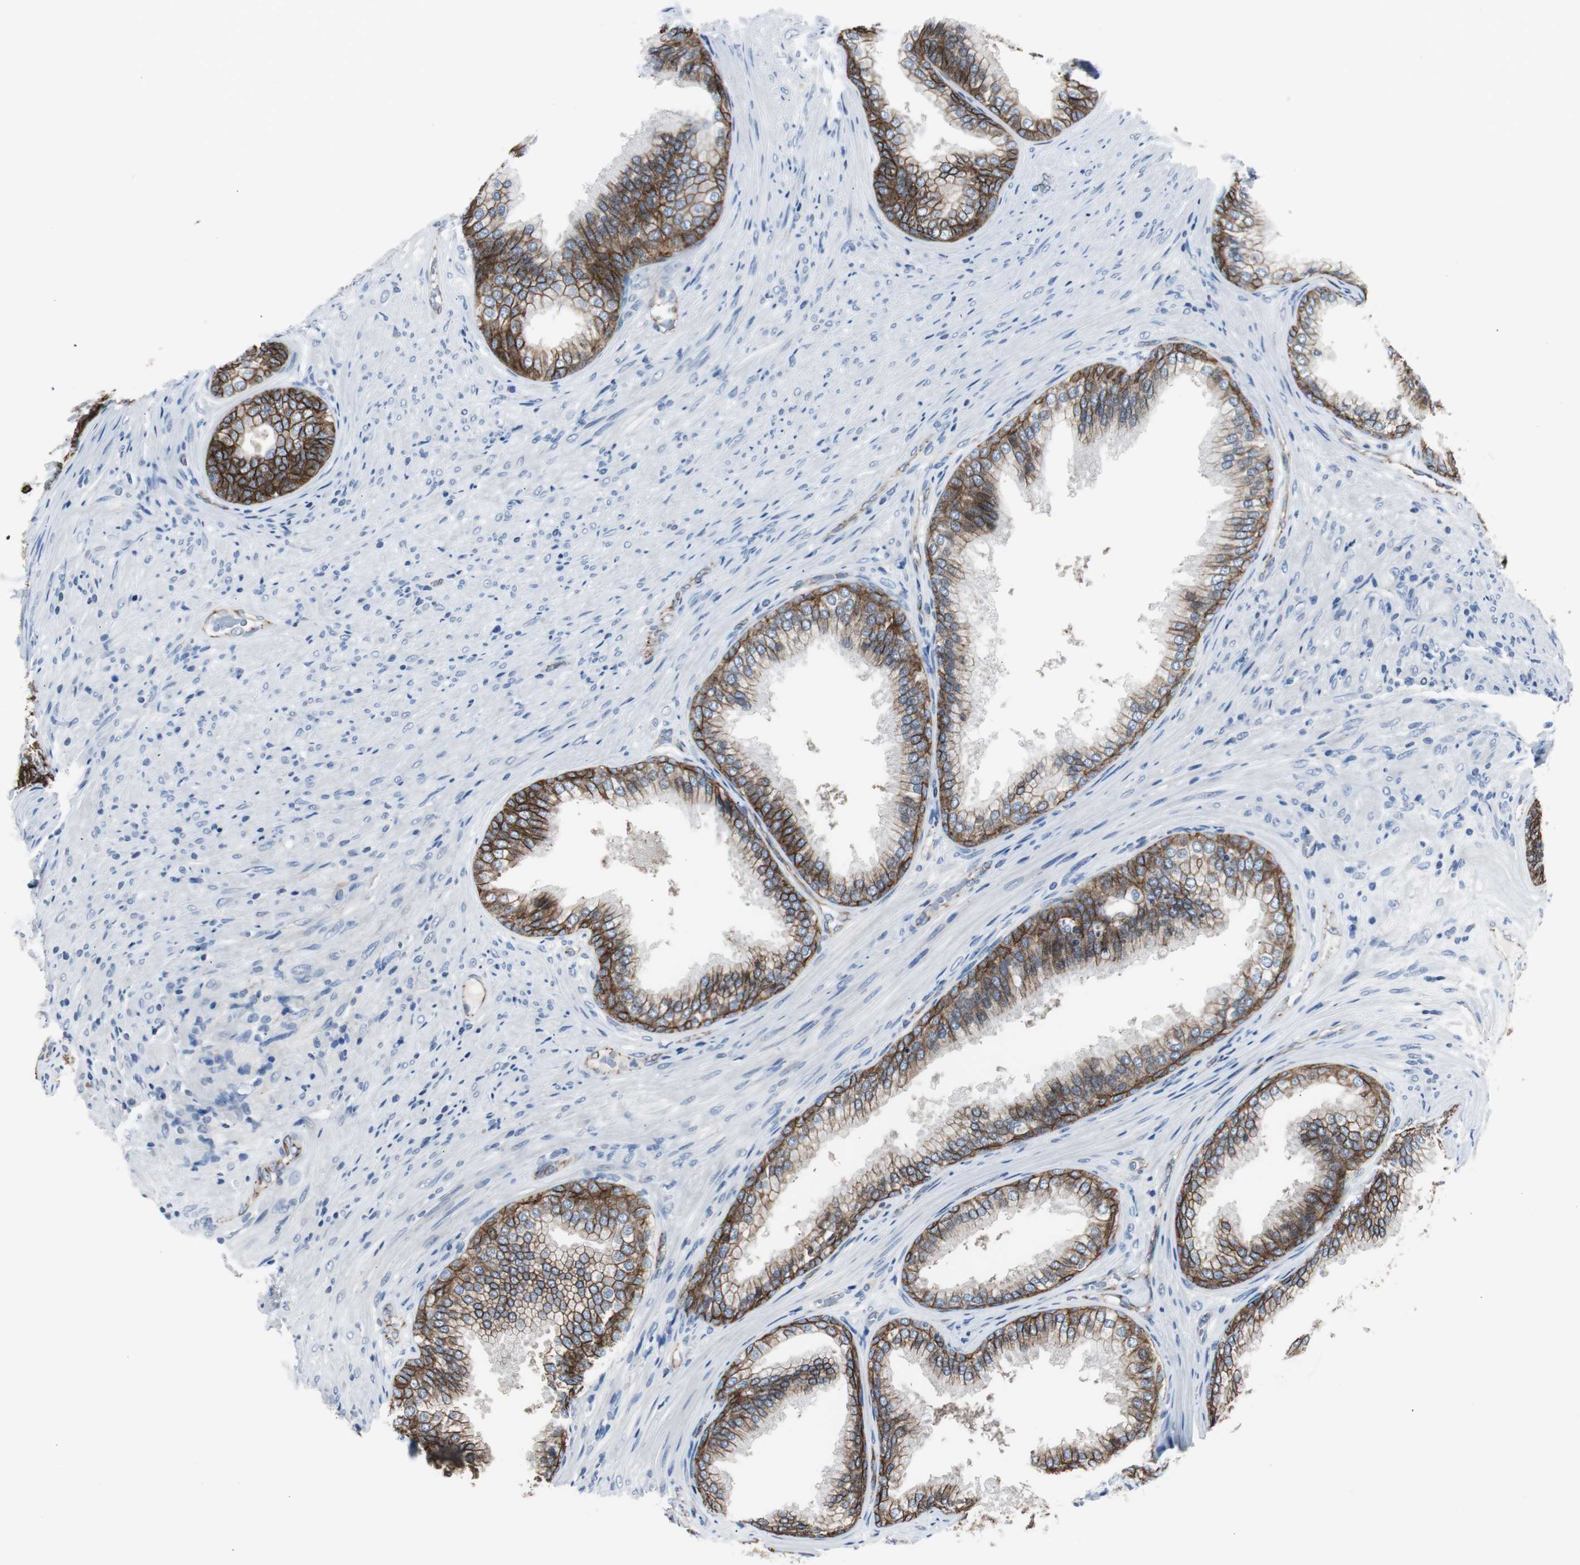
{"staining": {"intensity": "strong", "quantity": ">75%", "location": "cytoplasmic/membranous"}, "tissue": "prostate", "cell_type": "Glandular cells", "image_type": "normal", "snomed": [{"axis": "morphology", "description": "Normal tissue, NOS"}, {"axis": "topography", "description": "Prostate"}], "caption": "Brown immunohistochemical staining in unremarkable prostate exhibits strong cytoplasmic/membranous positivity in about >75% of glandular cells. The staining is performed using DAB (3,3'-diaminobenzidine) brown chromogen to label protein expression. The nuclei are counter-stained blue using hematoxylin.", "gene": "STXBP4", "patient": {"sex": "male", "age": 76}}